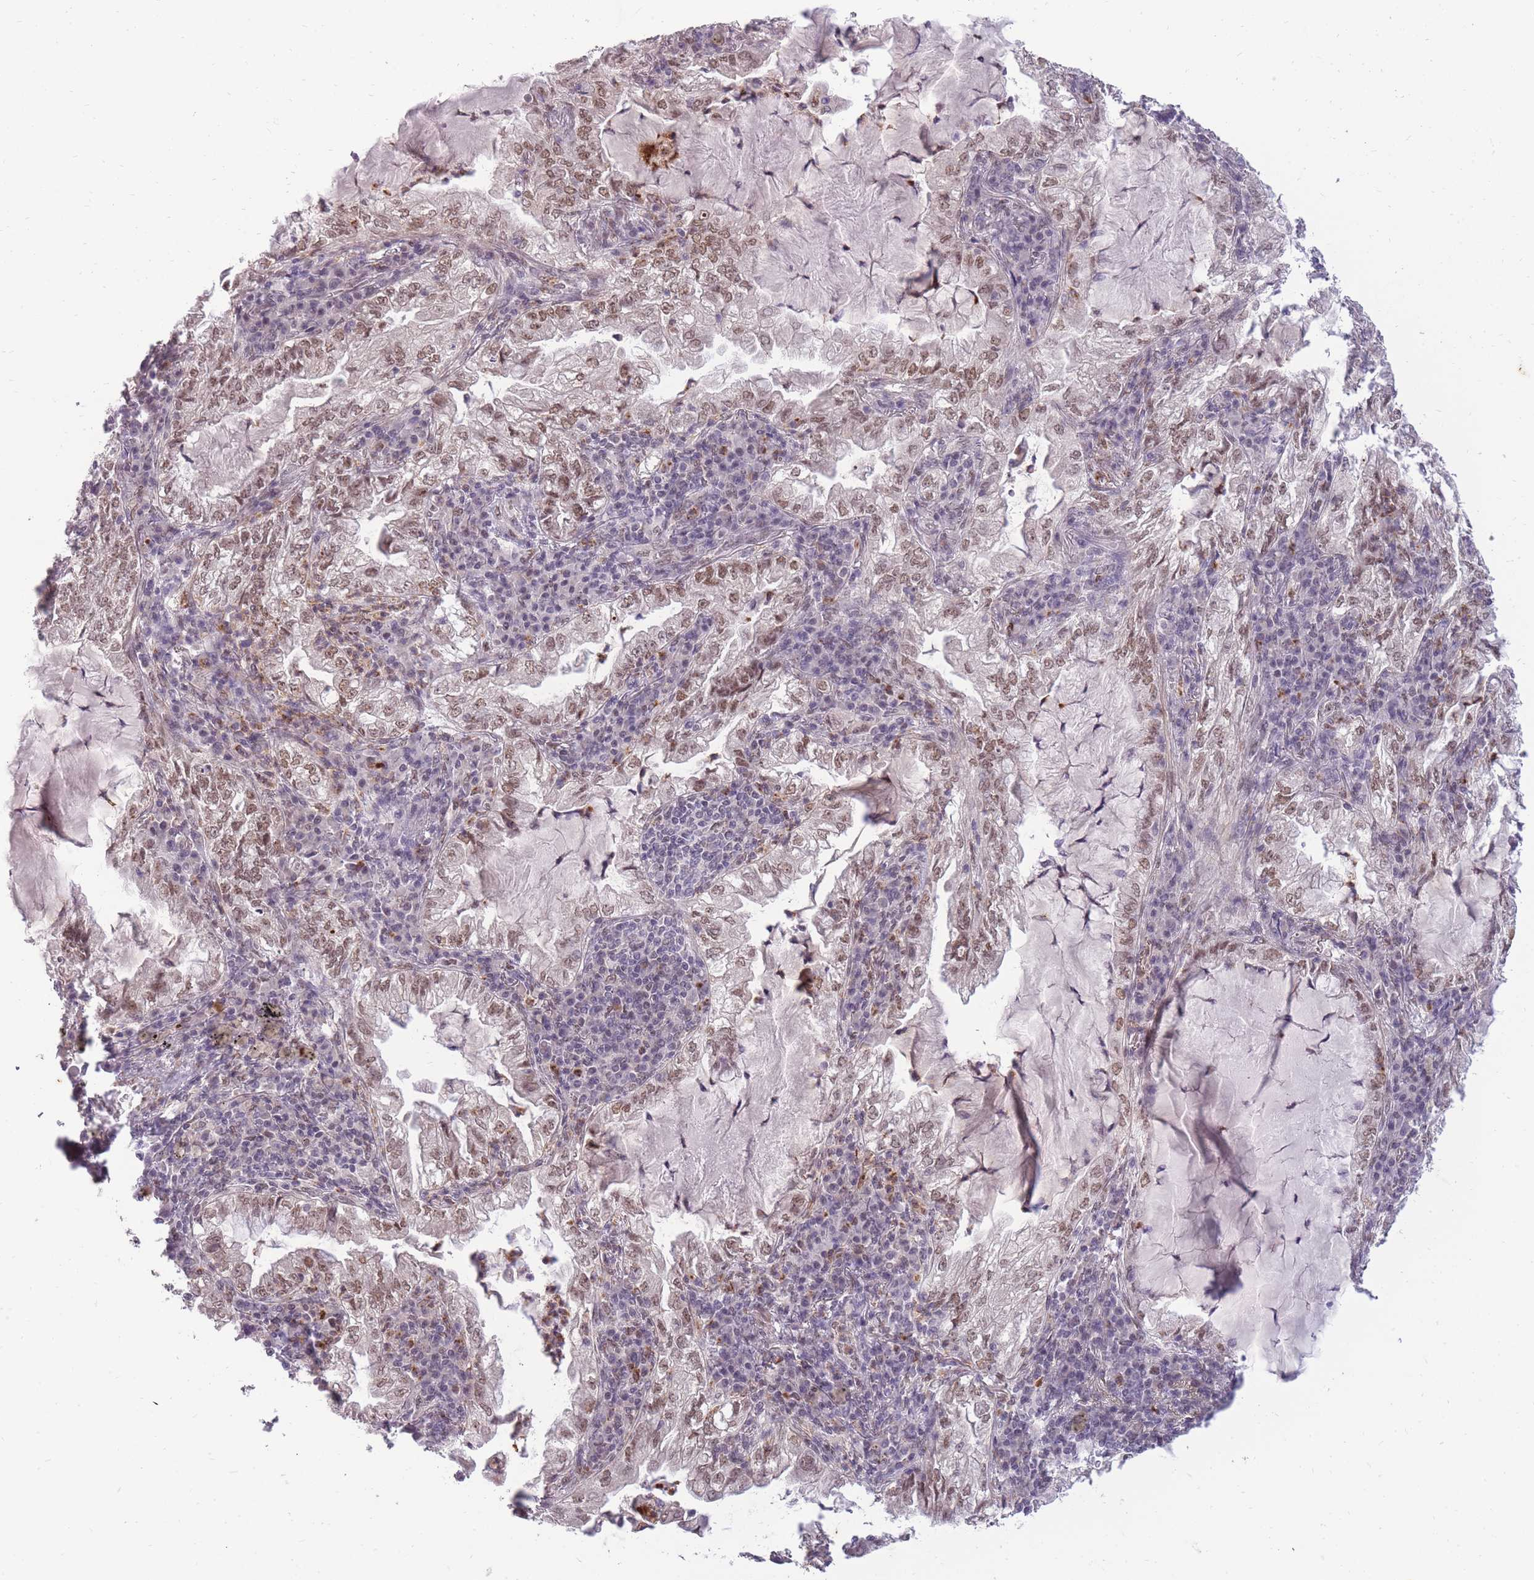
{"staining": {"intensity": "moderate", "quantity": ">75%", "location": "nuclear"}, "tissue": "lung cancer", "cell_type": "Tumor cells", "image_type": "cancer", "snomed": [{"axis": "morphology", "description": "Adenocarcinoma, NOS"}, {"axis": "topography", "description": "Lung"}], "caption": "Approximately >75% of tumor cells in human lung cancer show moderate nuclear protein staining as visualized by brown immunohistochemical staining.", "gene": "TIGD1", "patient": {"sex": "female", "age": 73}}